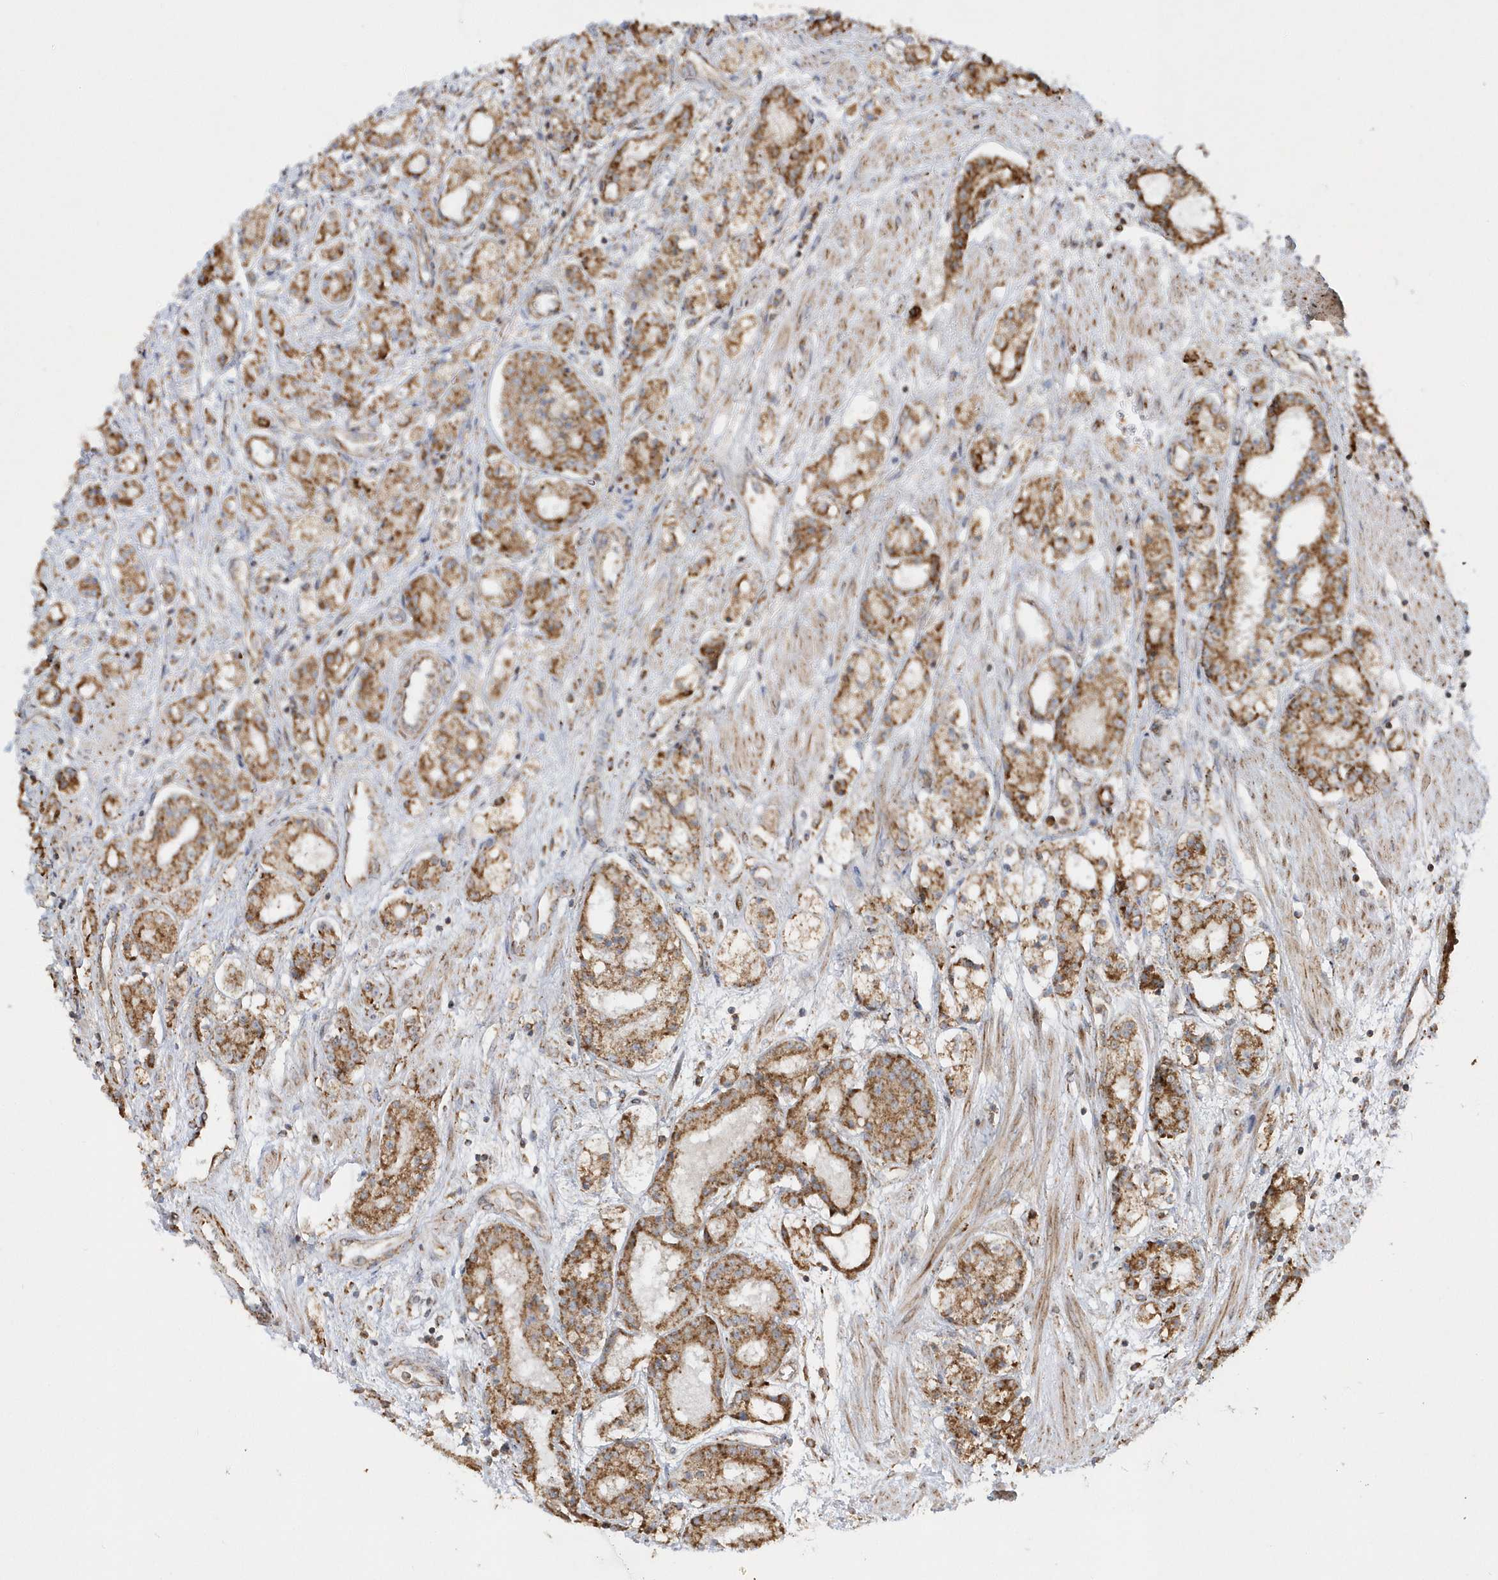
{"staining": {"intensity": "moderate", "quantity": ">75%", "location": "cytoplasmic/membranous"}, "tissue": "prostate cancer", "cell_type": "Tumor cells", "image_type": "cancer", "snomed": [{"axis": "morphology", "description": "Adenocarcinoma, High grade"}, {"axis": "topography", "description": "Prostate"}], "caption": "Immunohistochemistry (DAB) staining of human prostate cancer (high-grade adenocarcinoma) reveals moderate cytoplasmic/membranous protein positivity in about >75% of tumor cells.", "gene": "SH3BP2", "patient": {"sex": "male", "age": 60}}